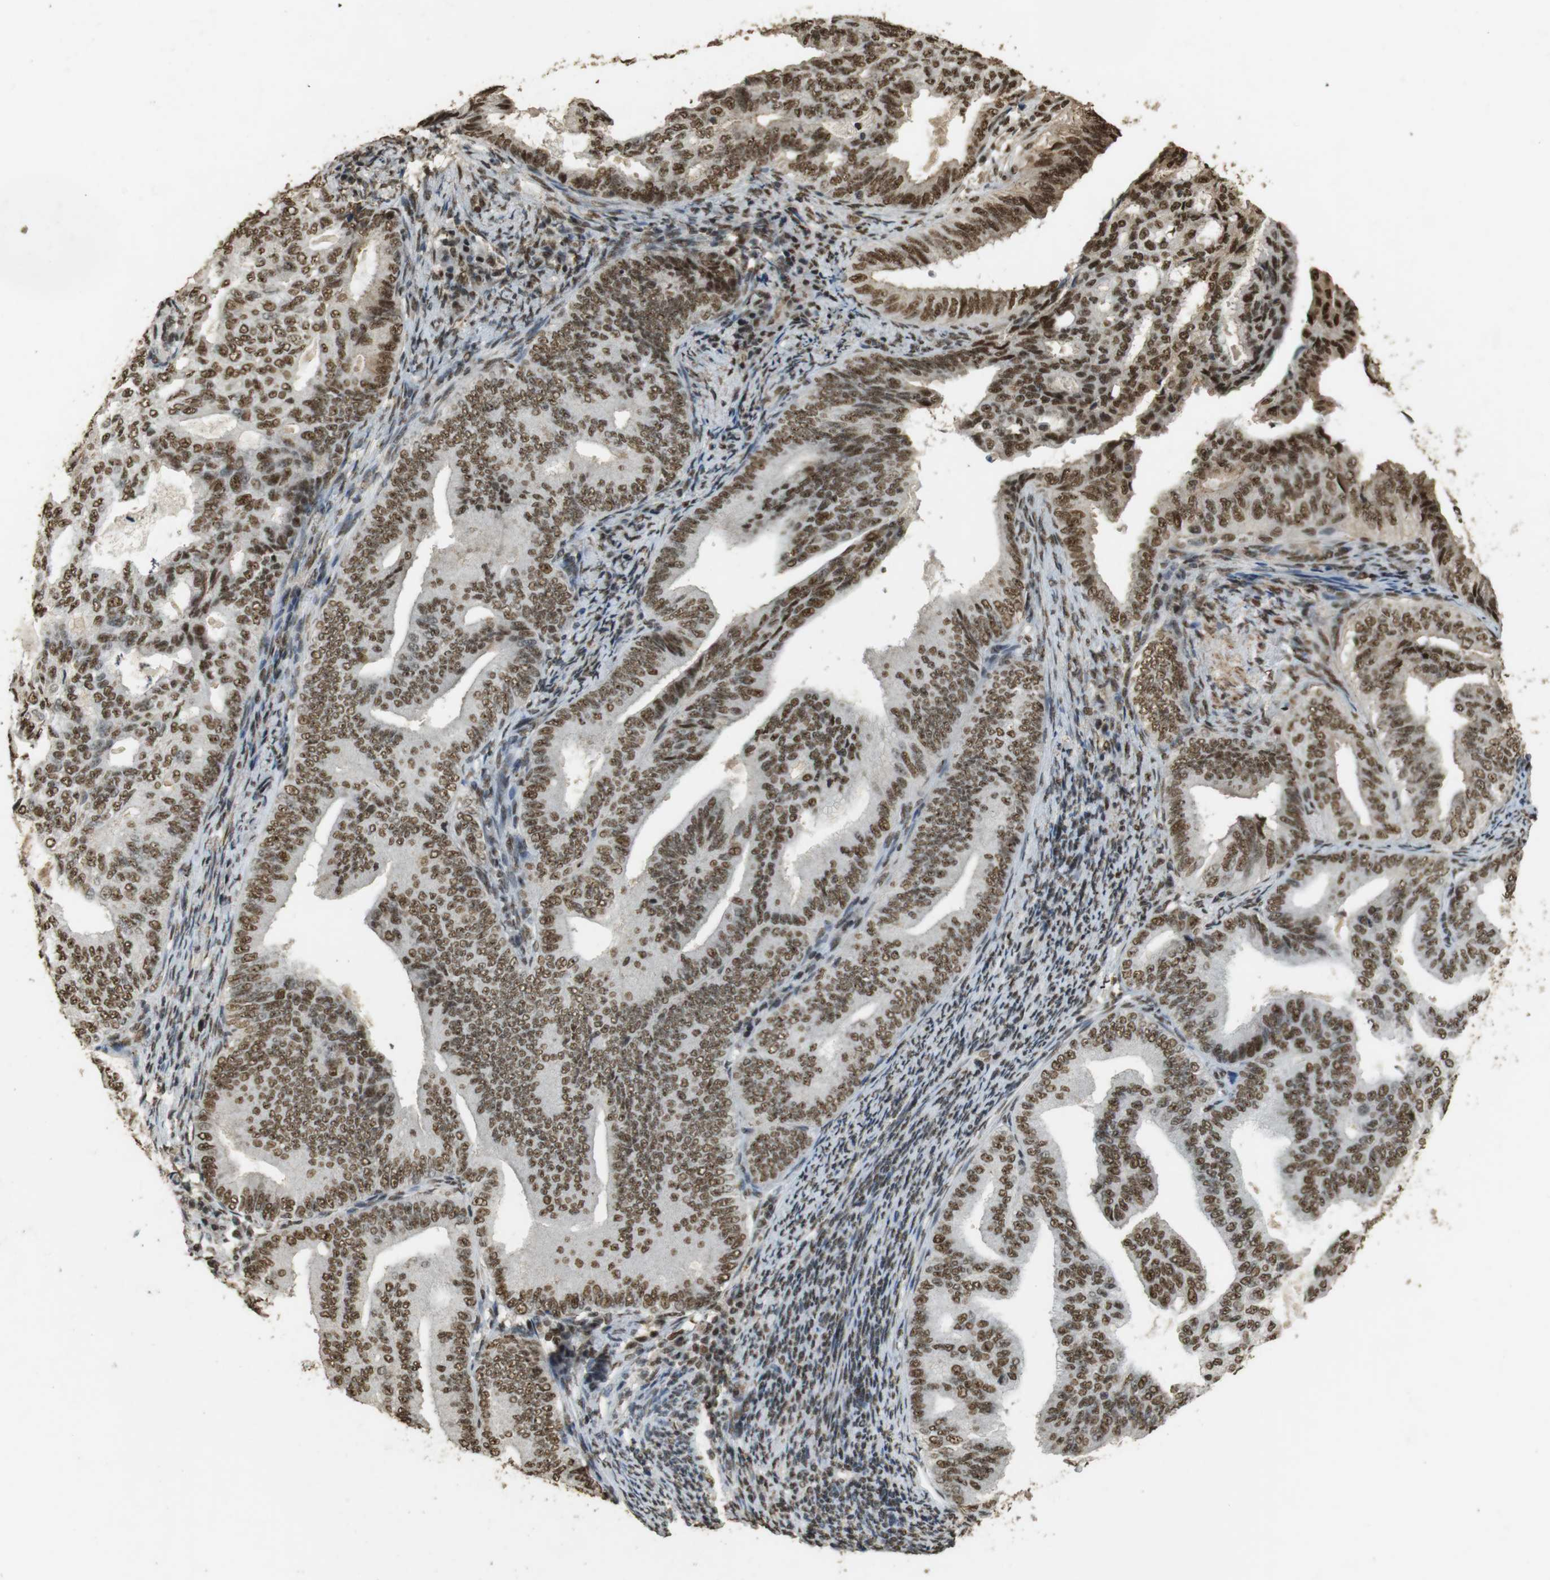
{"staining": {"intensity": "moderate", "quantity": ">75%", "location": "nuclear"}, "tissue": "endometrial cancer", "cell_type": "Tumor cells", "image_type": "cancer", "snomed": [{"axis": "morphology", "description": "Adenocarcinoma, NOS"}, {"axis": "topography", "description": "Endometrium"}], "caption": "Protein staining reveals moderate nuclear positivity in approximately >75% of tumor cells in endometrial adenocarcinoma.", "gene": "GATA4", "patient": {"sex": "female", "age": 58}}